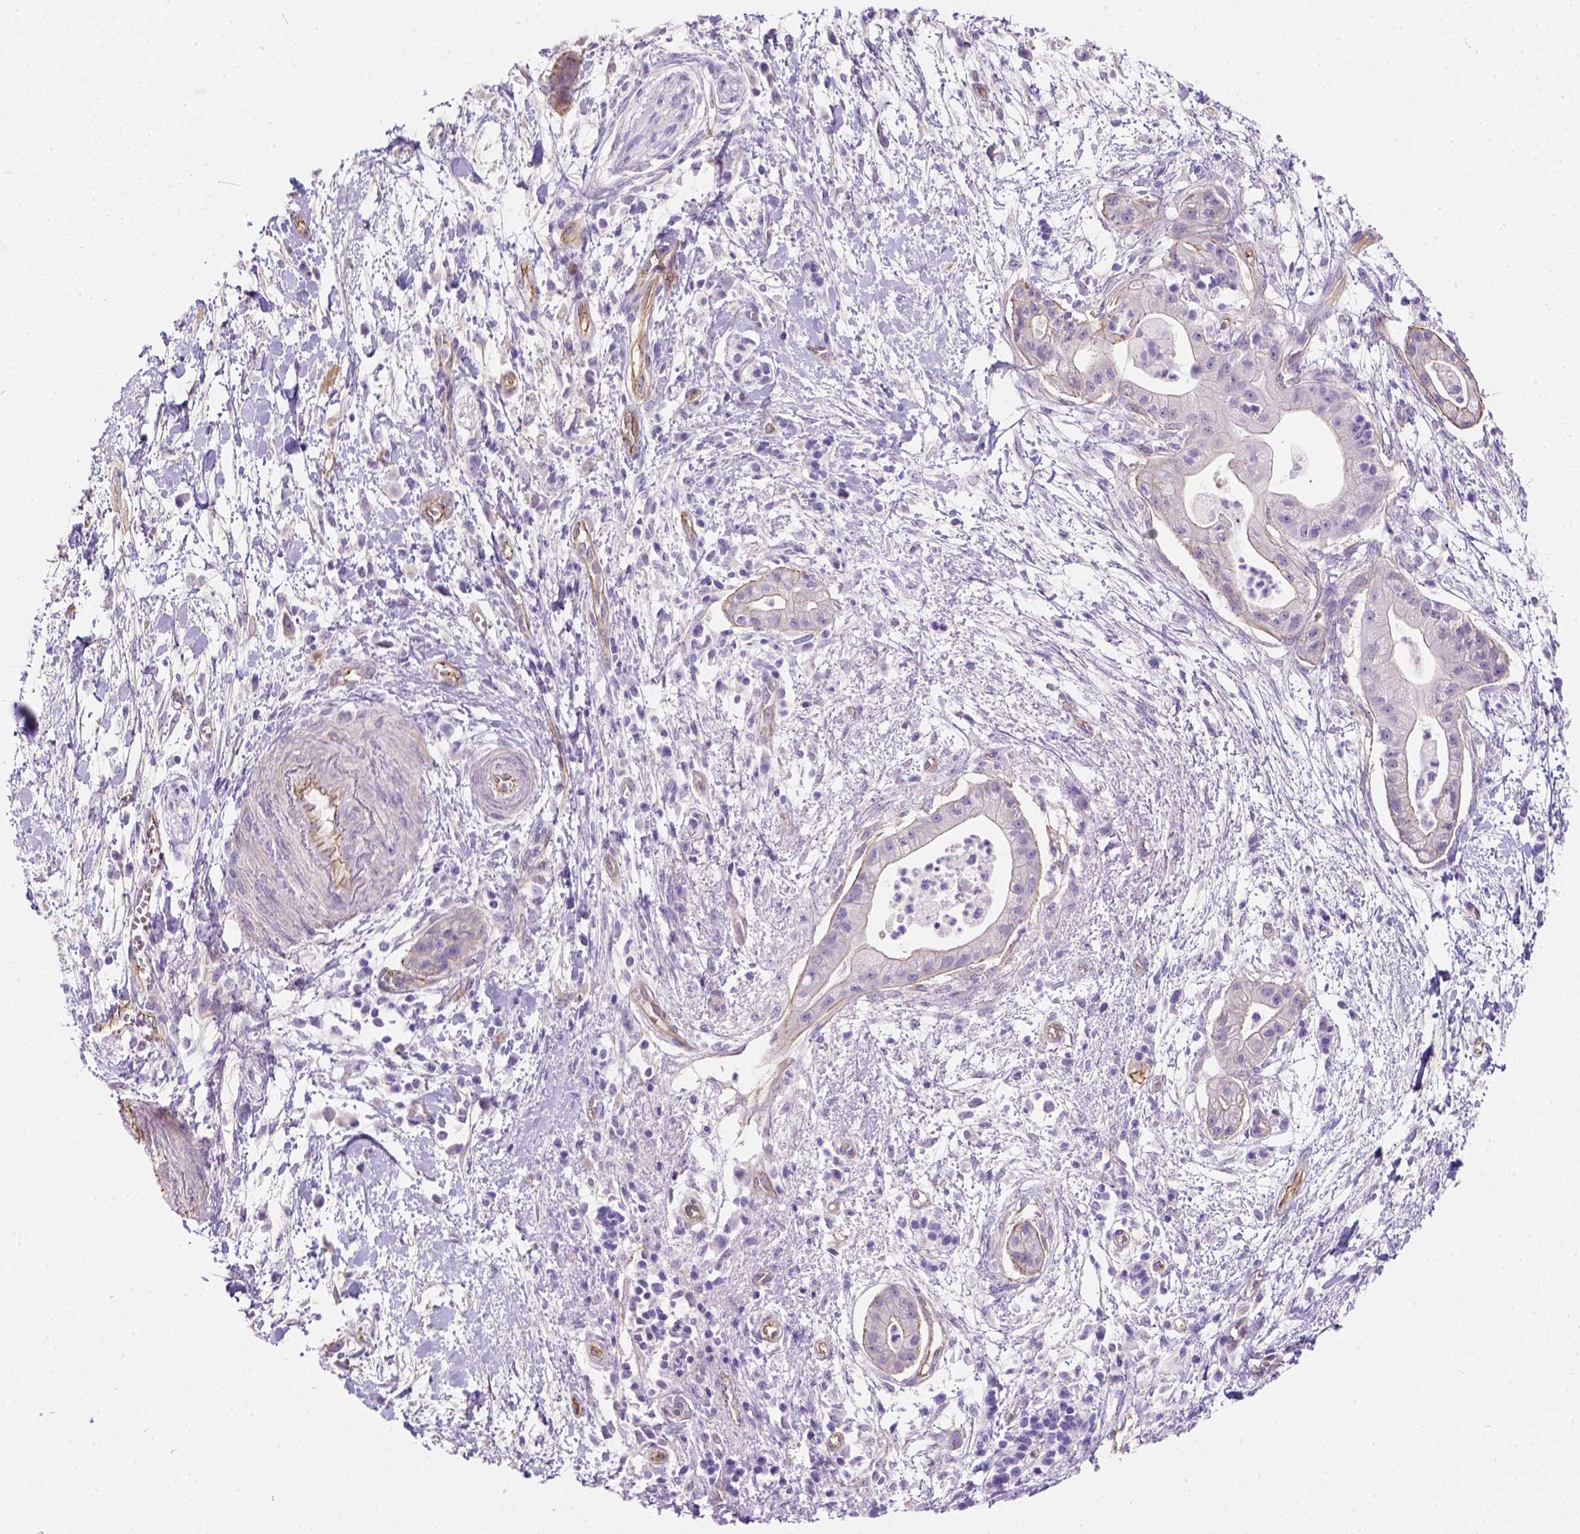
{"staining": {"intensity": "negative", "quantity": "none", "location": "none"}, "tissue": "pancreatic cancer", "cell_type": "Tumor cells", "image_type": "cancer", "snomed": [{"axis": "morphology", "description": "Normal tissue, NOS"}, {"axis": "morphology", "description": "Adenocarcinoma, NOS"}, {"axis": "topography", "description": "Lymph node"}, {"axis": "topography", "description": "Pancreas"}], "caption": "High magnification brightfield microscopy of pancreatic adenocarcinoma stained with DAB (3,3'-diaminobenzidine) (brown) and counterstained with hematoxylin (blue): tumor cells show no significant positivity.", "gene": "PHF7", "patient": {"sex": "female", "age": 58}}